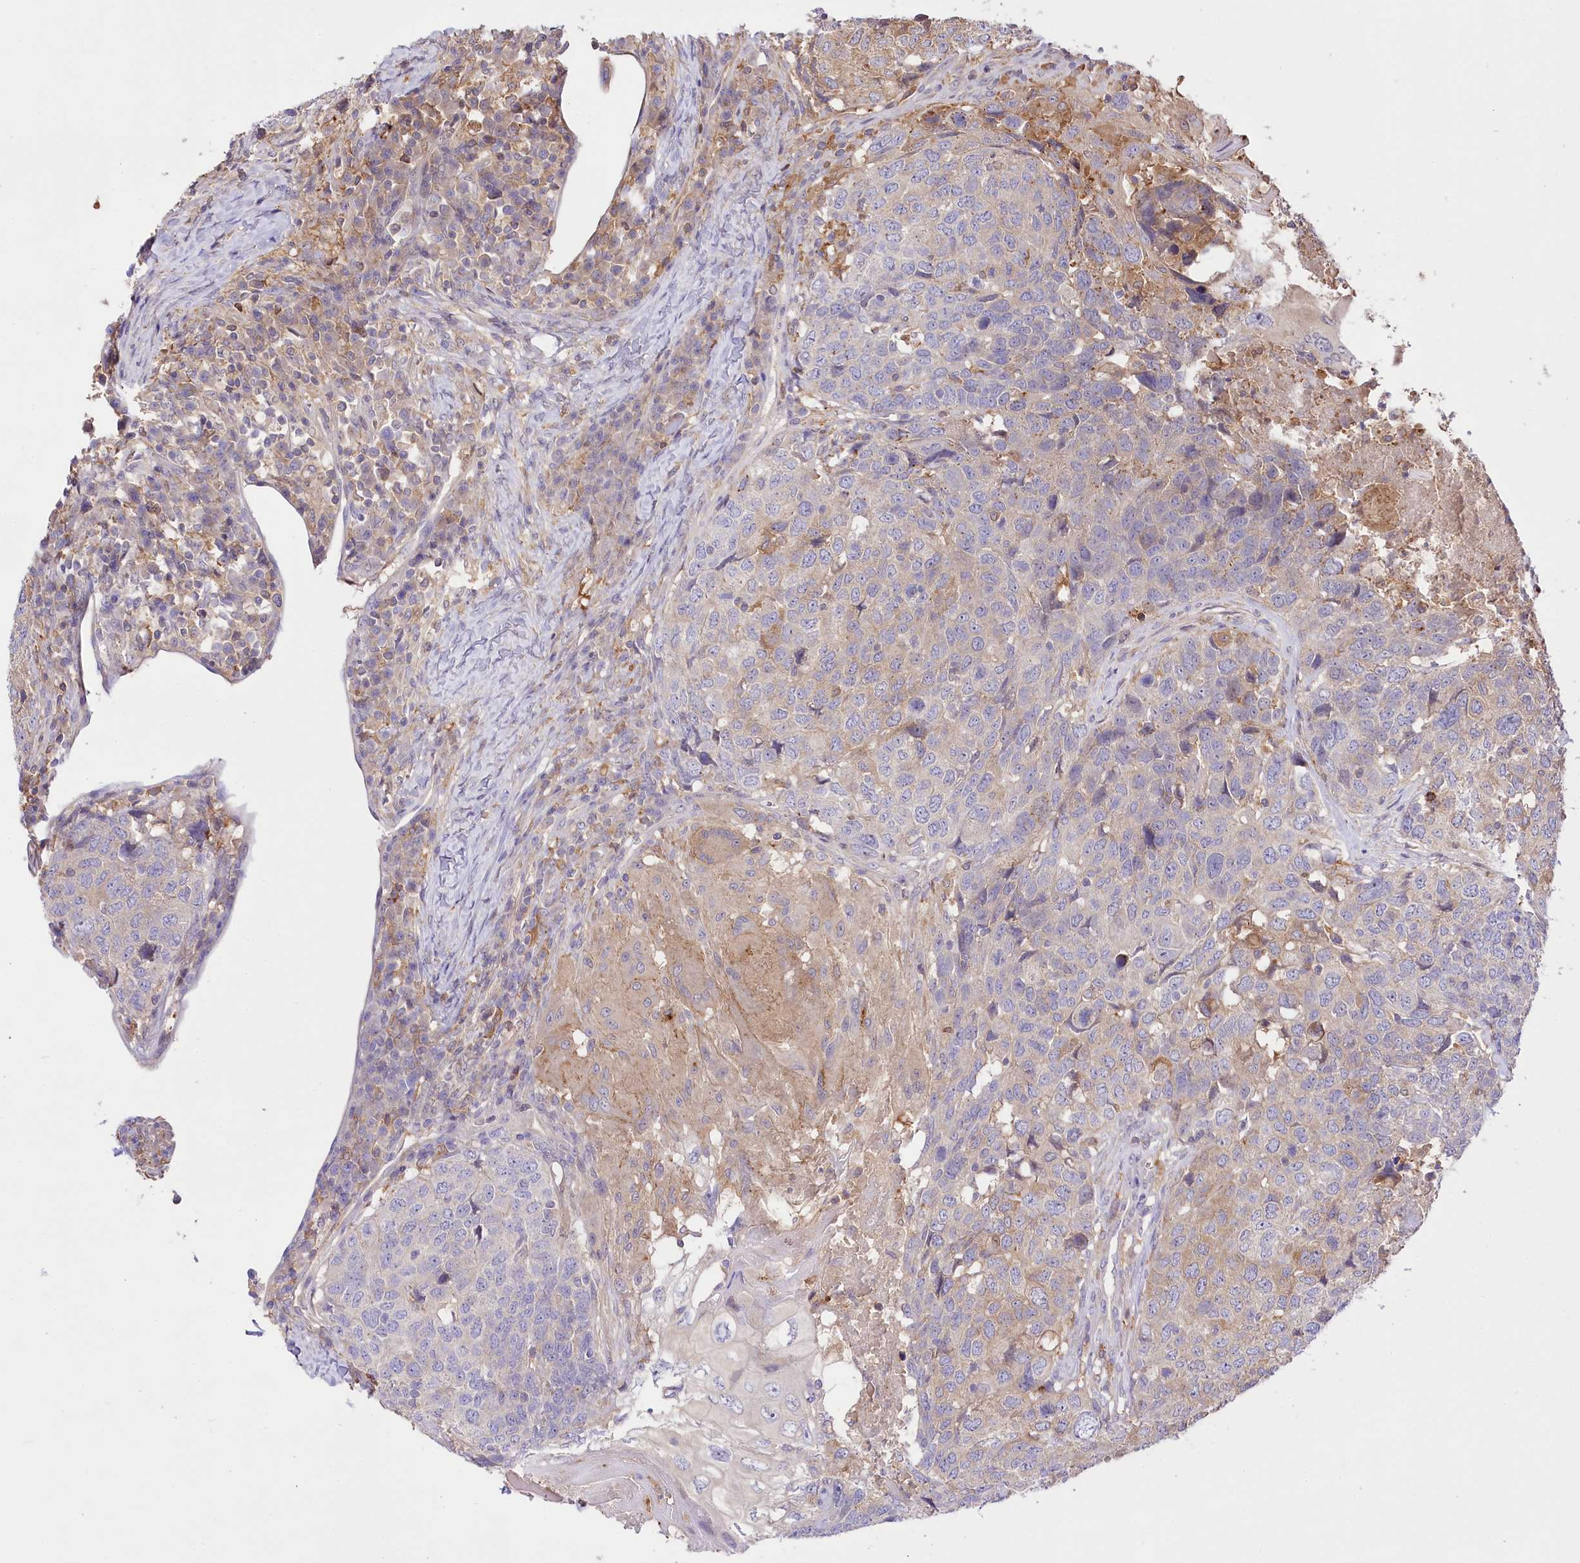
{"staining": {"intensity": "moderate", "quantity": "<25%", "location": "cytoplasmic/membranous"}, "tissue": "head and neck cancer", "cell_type": "Tumor cells", "image_type": "cancer", "snomed": [{"axis": "morphology", "description": "Squamous cell carcinoma, NOS"}, {"axis": "topography", "description": "Head-Neck"}], "caption": "Squamous cell carcinoma (head and neck) was stained to show a protein in brown. There is low levels of moderate cytoplasmic/membranous staining in approximately <25% of tumor cells.", "gene": "UGP2", "patient": {"sex": "male", "age": 66}}